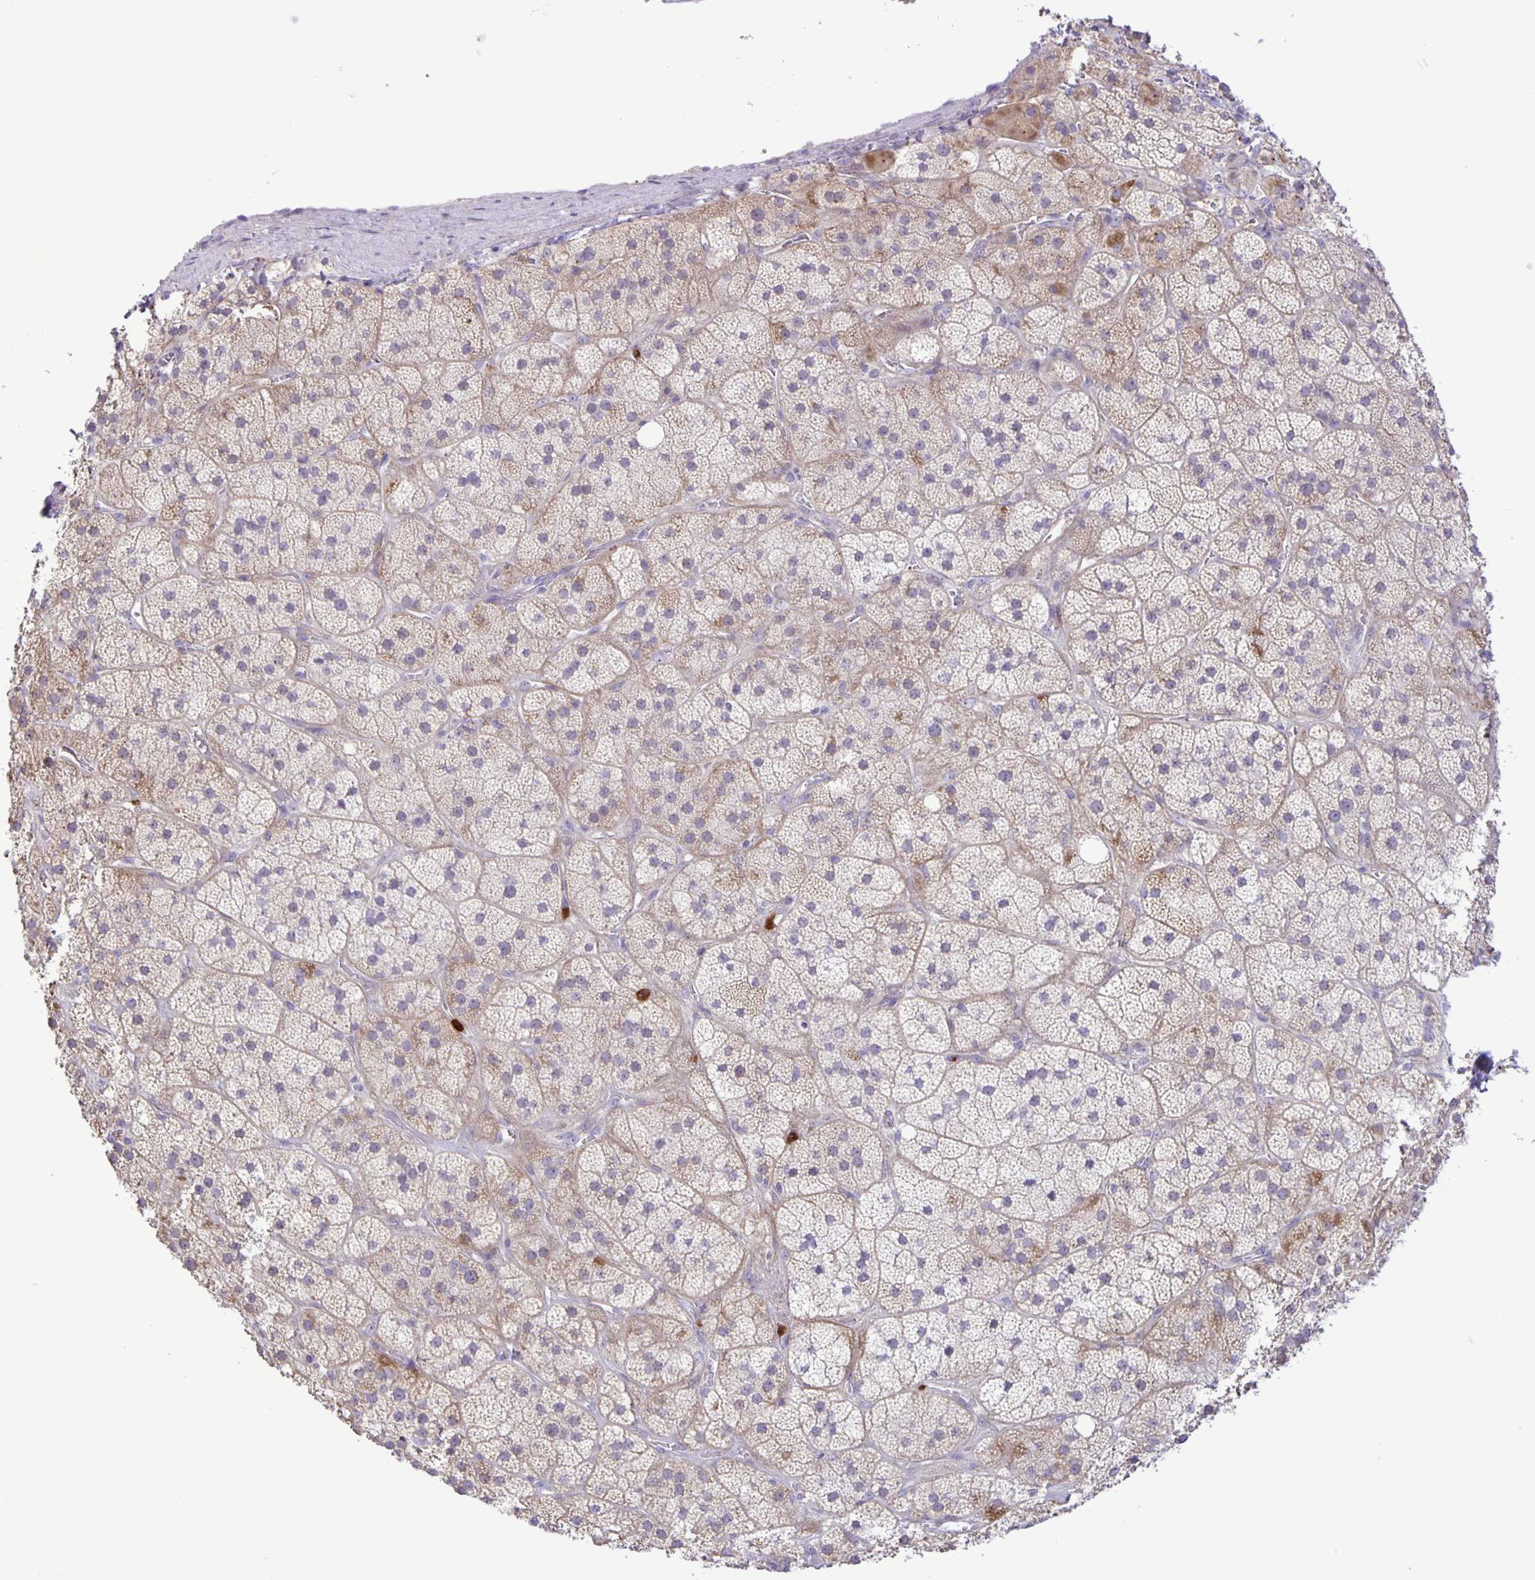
{"staining": {"intensity": "weak", "quantity": "25%-75%", "location": "cytoplasmic/membranous"}, "tissue": "adrenal gland", "cell_type": "Glandular cells", "image_type": "normal", "snomed": [{"axis": "morphology", "description": "Normal tissue, NOS"}, {"axis": "topography", "description": "Adrenal gland"}], "caption": "Immunohistochemistry (DAB (3,3'-diaminobenzidine)) staining of benign adrenal gland exhibits weak cytoplasmic/membranous protein positivity in approximately 25%-75% of glandular cells. The protein of interest is shown in brown color, while the nuclei are stained blue.", "gene": "ADCK1", "patient": {"sex": "male", "age": 57}}